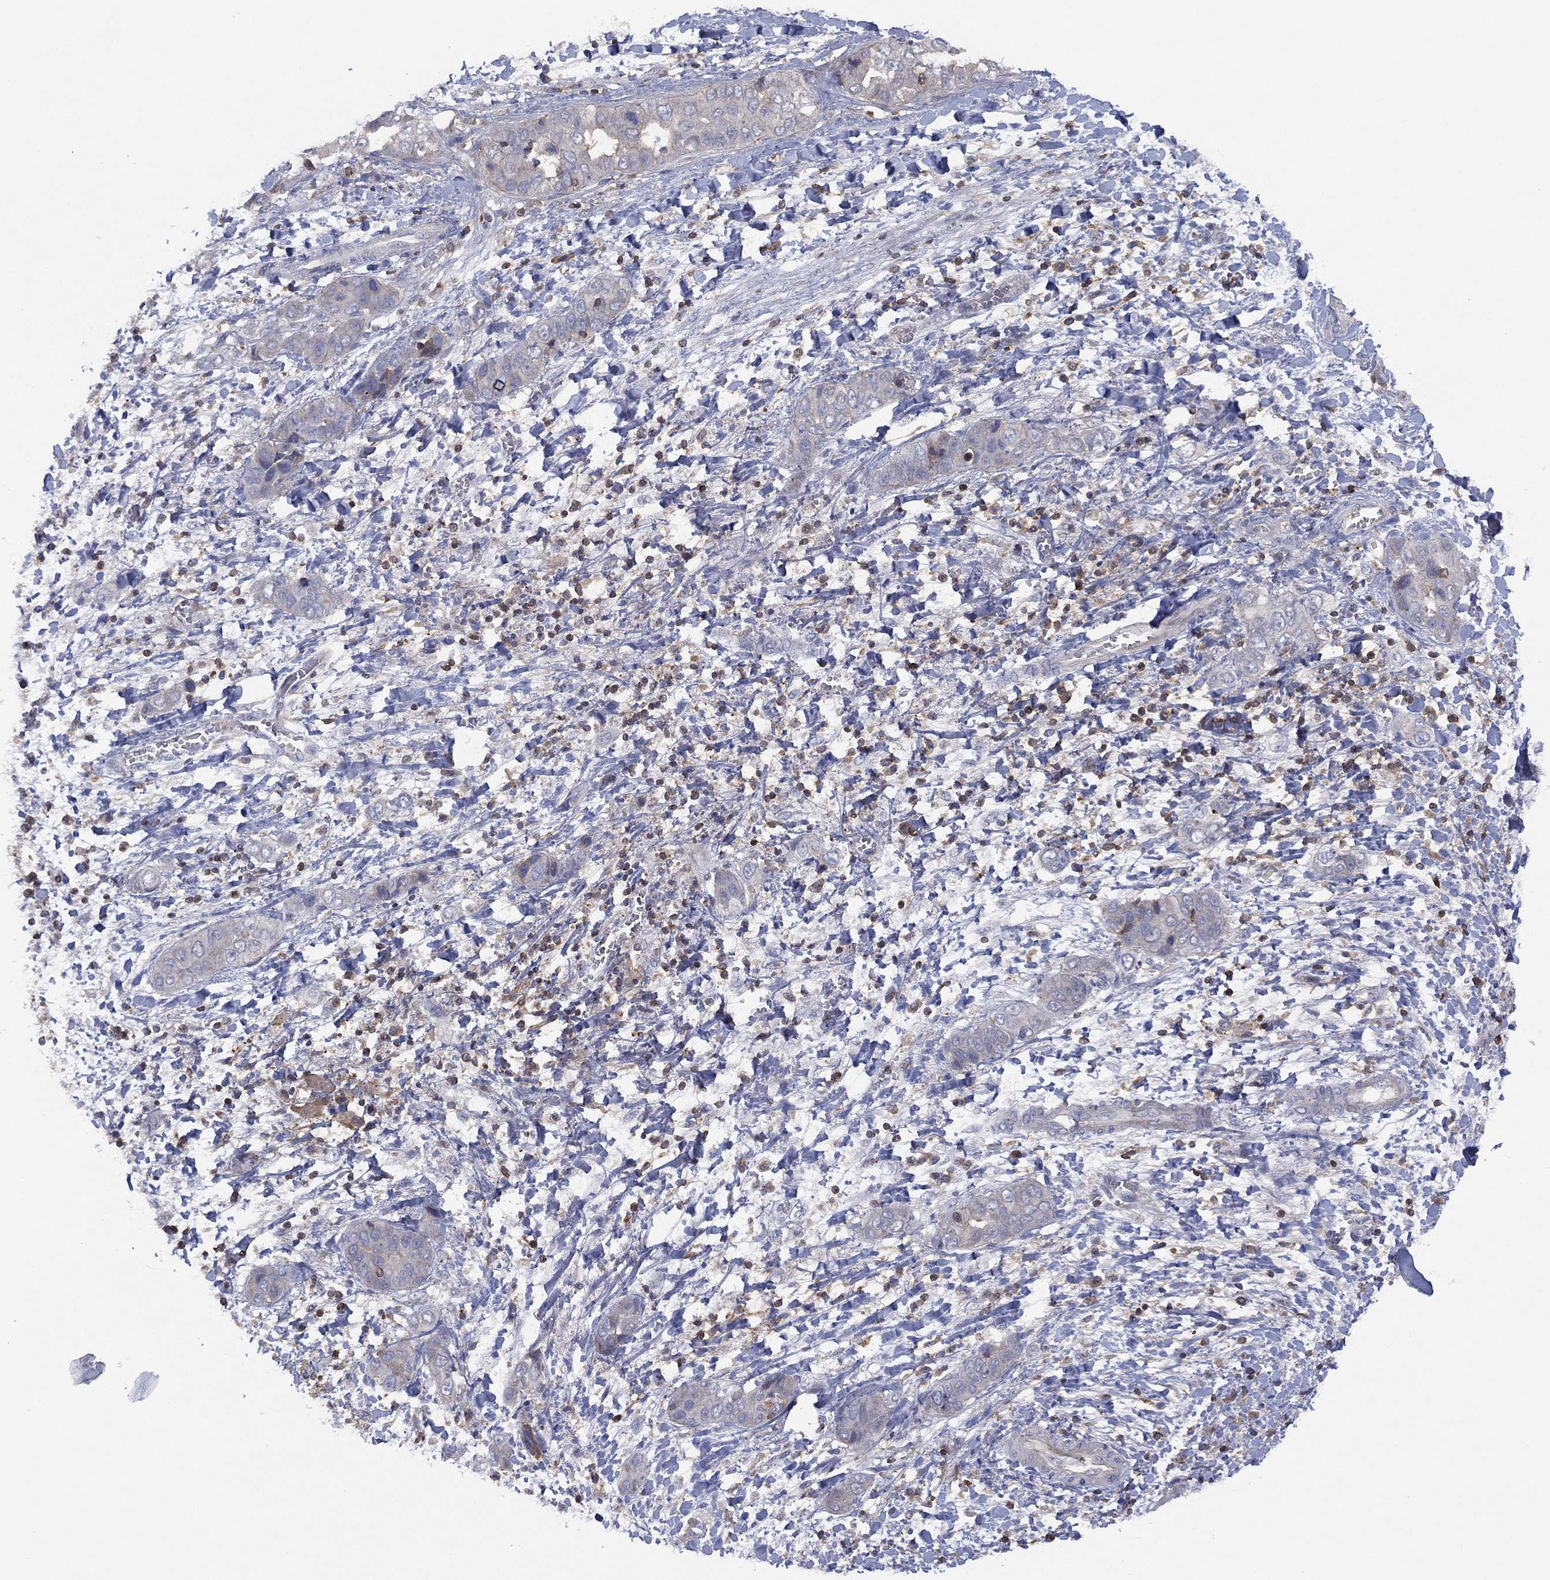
{"staining": {"intensity": "negative", "quantity": "none", "location": "none"}, "tissue": "liver cancer", "cell_type": "Tumor cells", "image_type": "cancer", "snomed": [{"axis": "morphology", "description": "Cholangiocarcinoma"}, {"axis": "topography", "description": "Liver"}], "caption": "Liver cancer (cholangiocarcinoma) was stained to show a protein in brown. There is no significant positivity in tumor cells.", "gene": "DOCK8", "patient": {"sex": "female", "age": 52}}